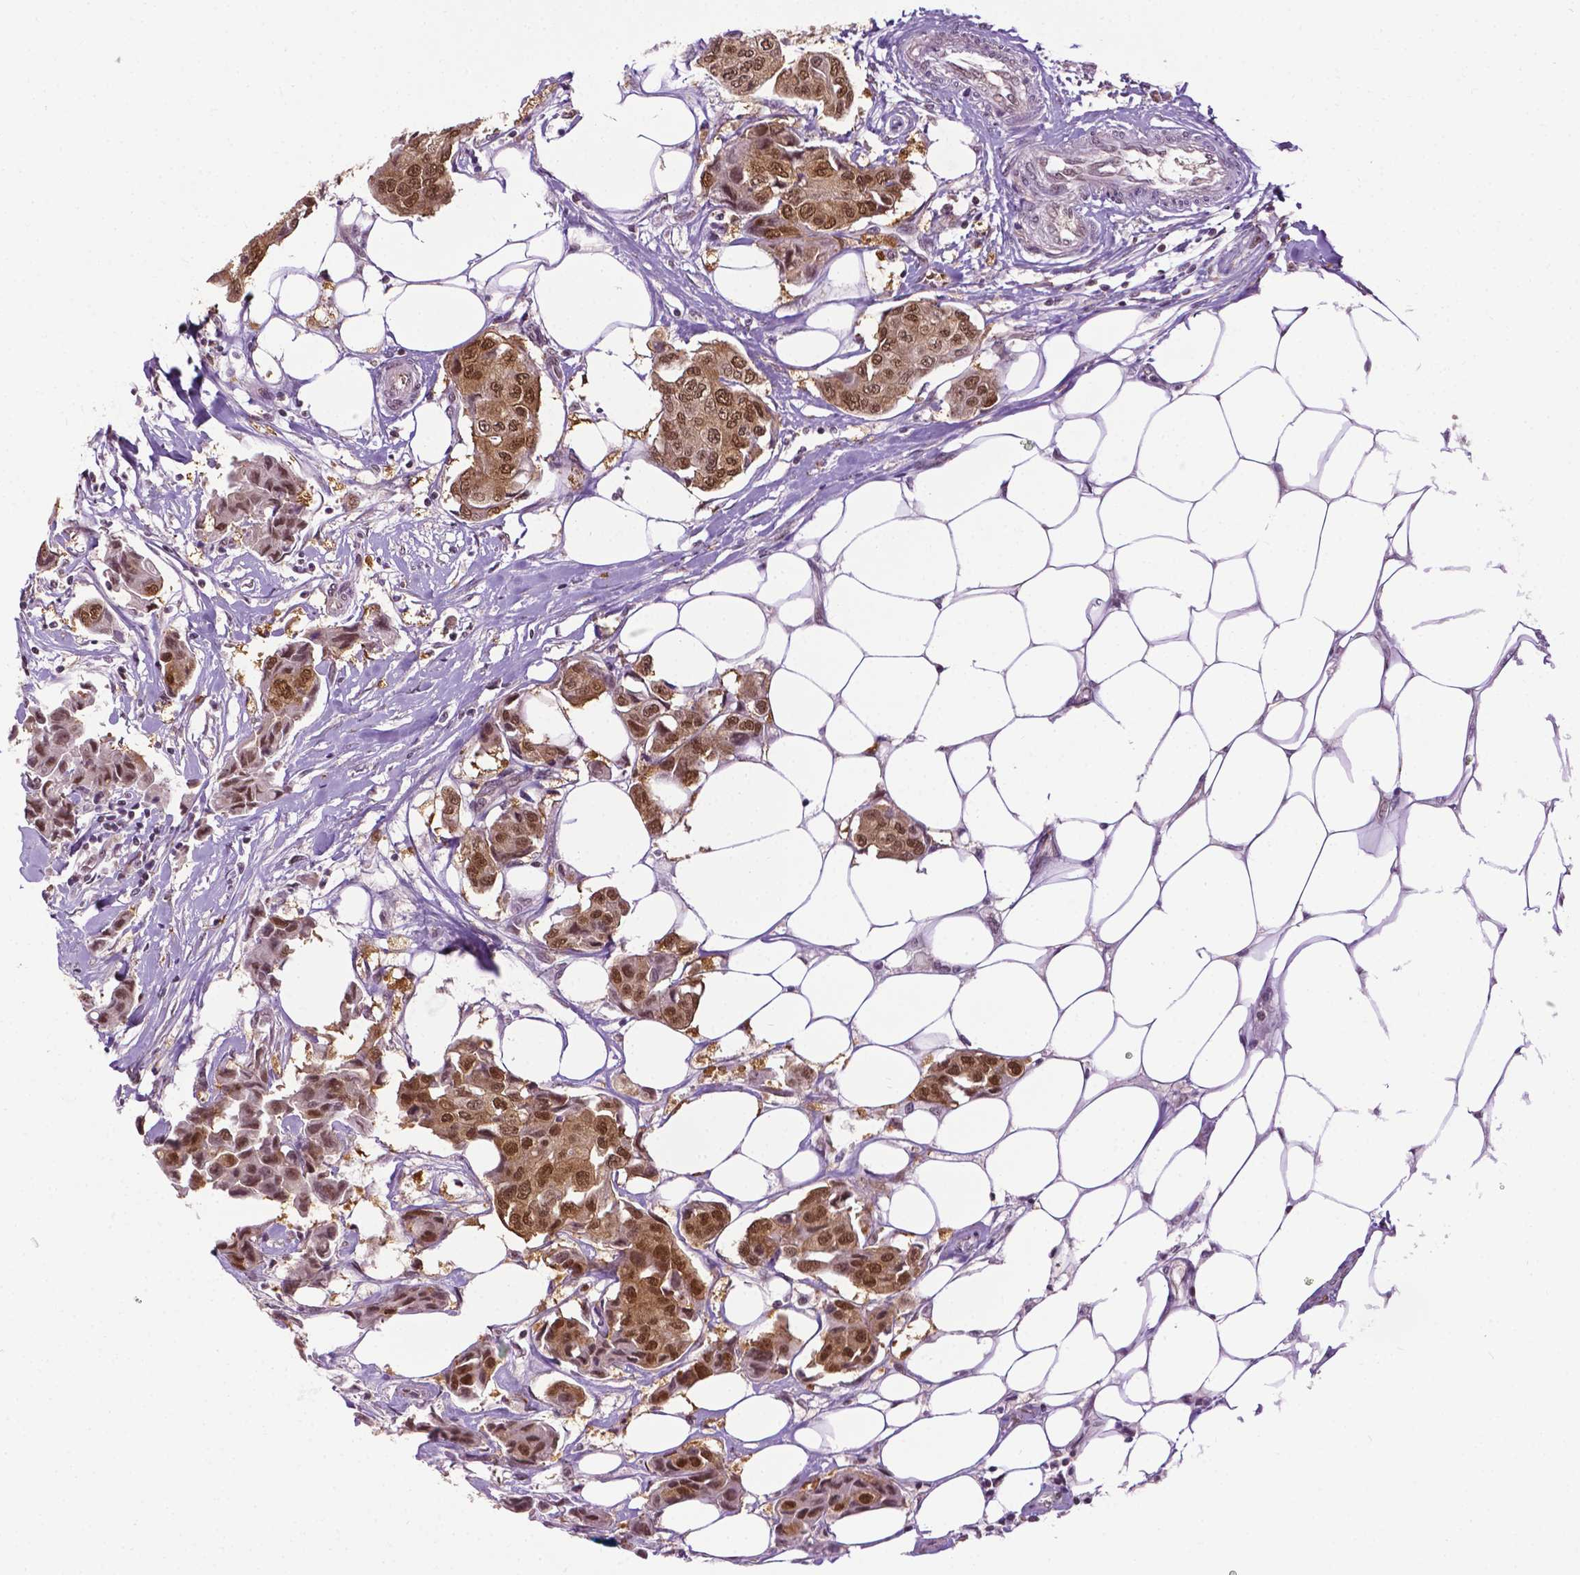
{"staining": {"intensity": "moderate", "quantity": ">75%", "location": "cytoplasmic/membranous,nuclear"}, "tissue": "breast cancer", "cell_type": "Tumor cells", "image_type": "cancer", "snomed": [{"axis": "morphology", "description": "Duct carcinoma"}, {"axis": "topography", "description": "Breast"}, {"axis": "topography", "description": "Lymph node"}], "caption": "Moderate cytoplasmic/membranous and nuclear positivity for a protein is seen in approximately >75% of tumor cells of breast cancer (invasive ductal carcinoma) using immunohistochemistry (IHC).", "gene": "UBQLN4", "patient": {"sex": "female", "age": 80}}